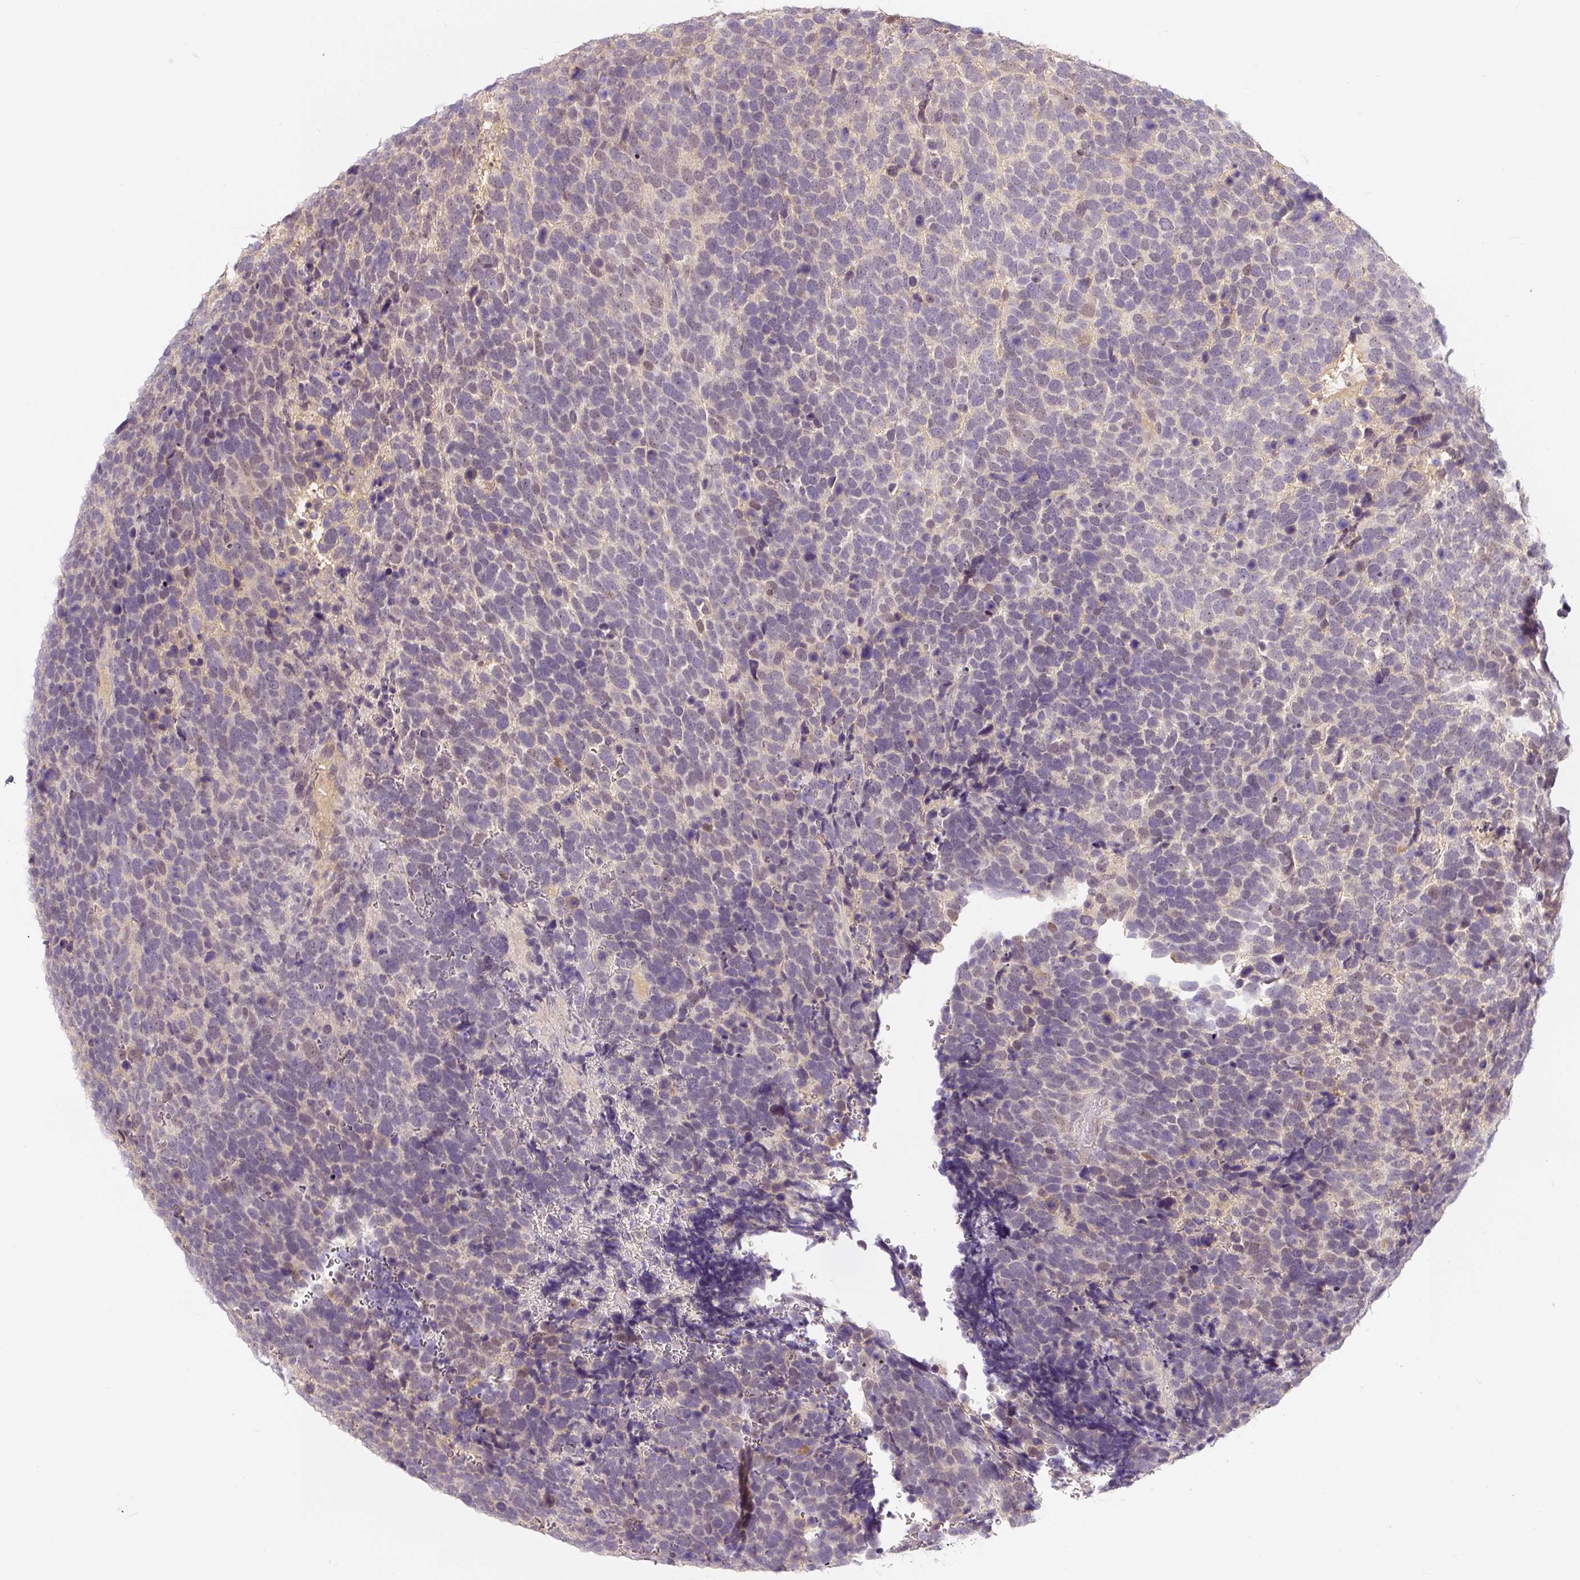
{"staining": {"intensity": "weak", "quantity": "<25%", "location": "nuclear"}, "tissue": "urothelial cancer", "cell_type": "Tumor cells", "image_type": "cancer", "snomed": [{"axis": "morphology", "description": "Urothelial carcinoma, High grade"}, {"axis": "topography", "description": "Urinary bladder"}], "caption": "This is an IHC histopathology image of urothelial carcinoma (high-grade). There is no expression in tumor cells.", "gene": "PWWP3B", "patient": {"sex": "female", "age": 82}}